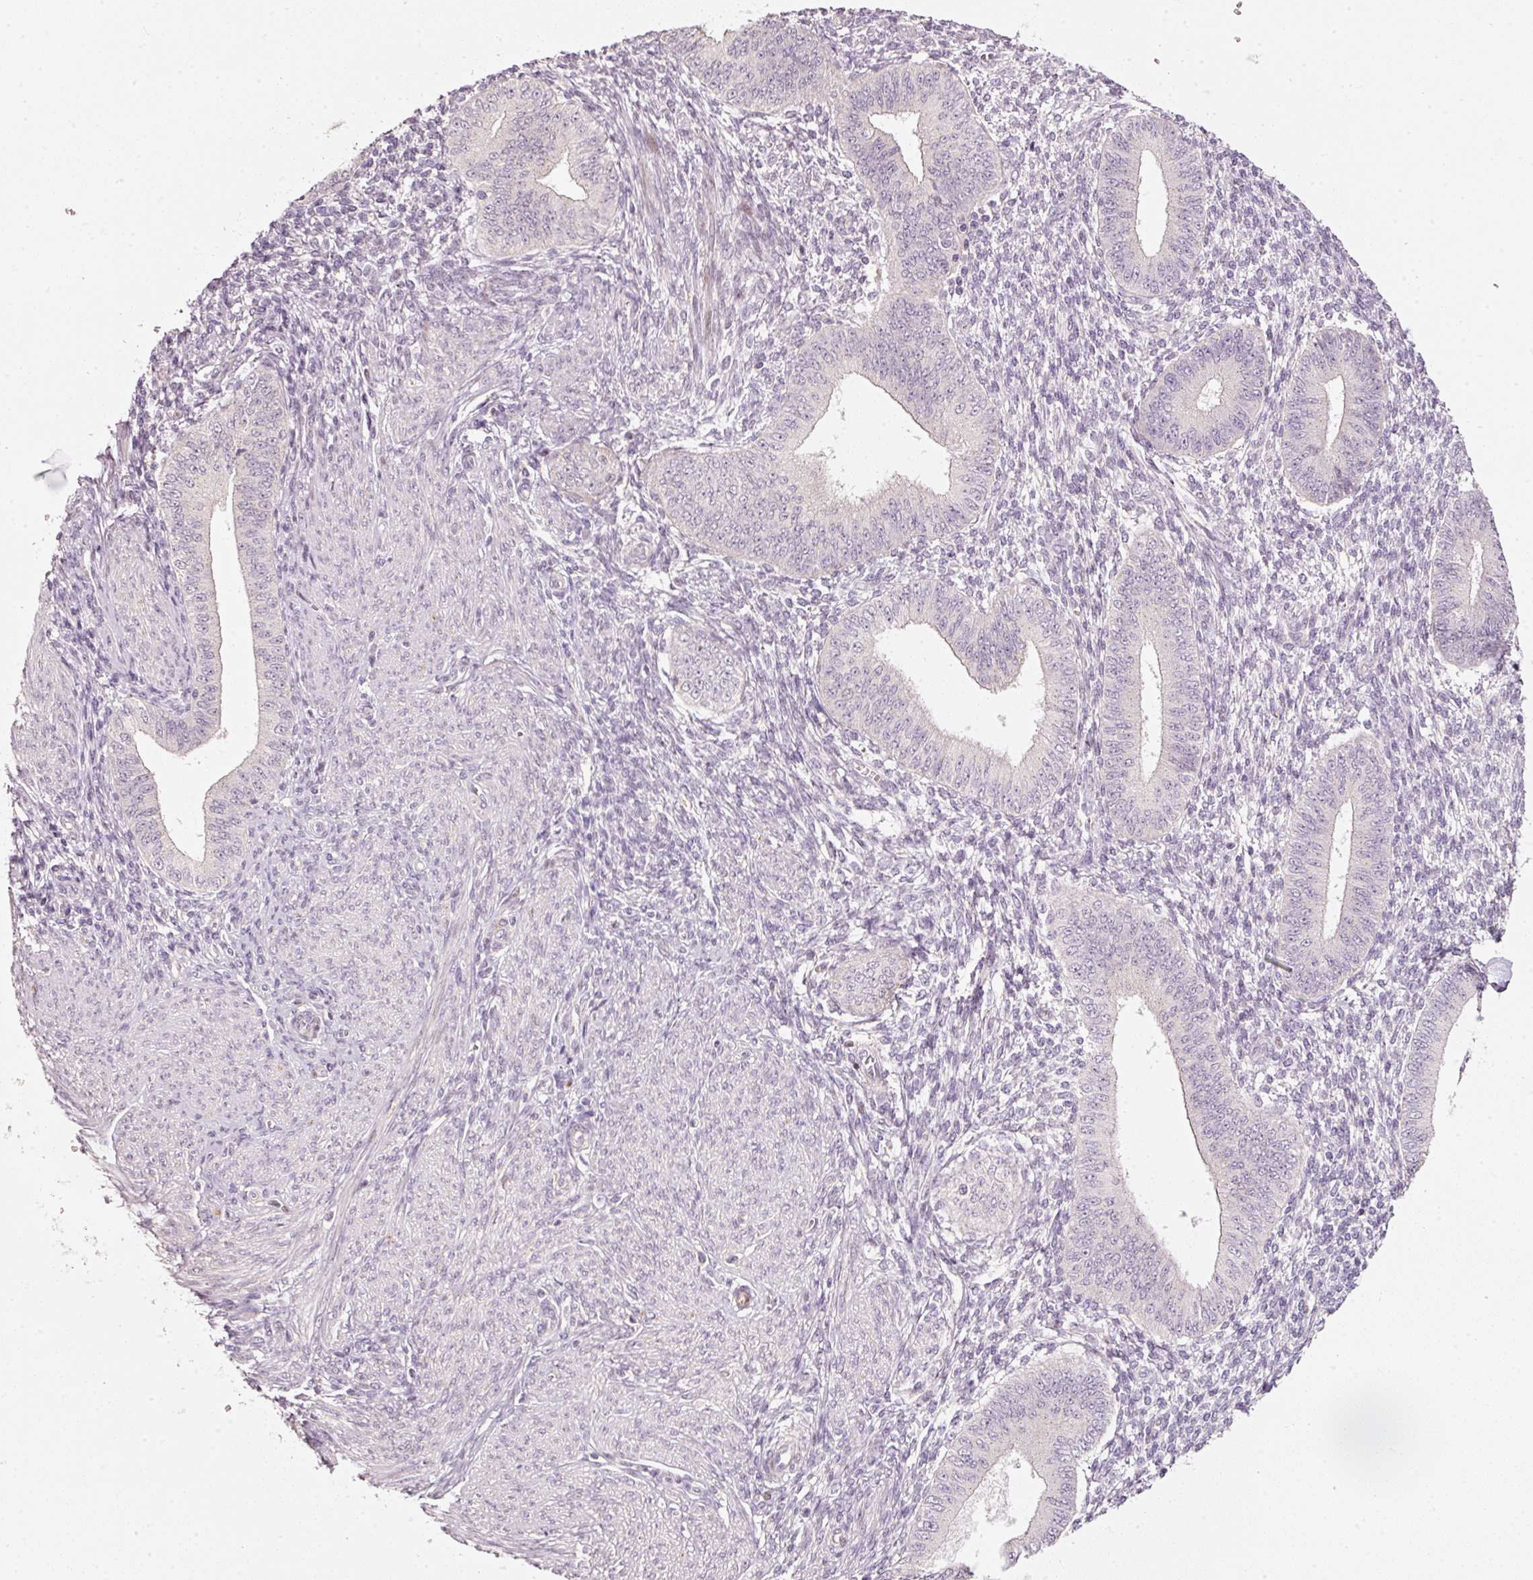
{"staining": {"intensity": "negative", "quantity": "none", "location": "none"}, "tissue": "endometrium", "cell_type": "Cells in endometrial stroma", "image_type": "normal", "snomed": [{"axis": "morphology", "description": "Normal tissue, NOS"}, {"axis": "topography", "description": "Endometrium"}], "caption": "A high-resolution image shows immunohistochemistry (IHC) staining of benign endometrium, which exhibits no significant expression in cells in endometrial stroma.", "gene": "TOB2", "patient": {"sex": "female", "age": 49}}